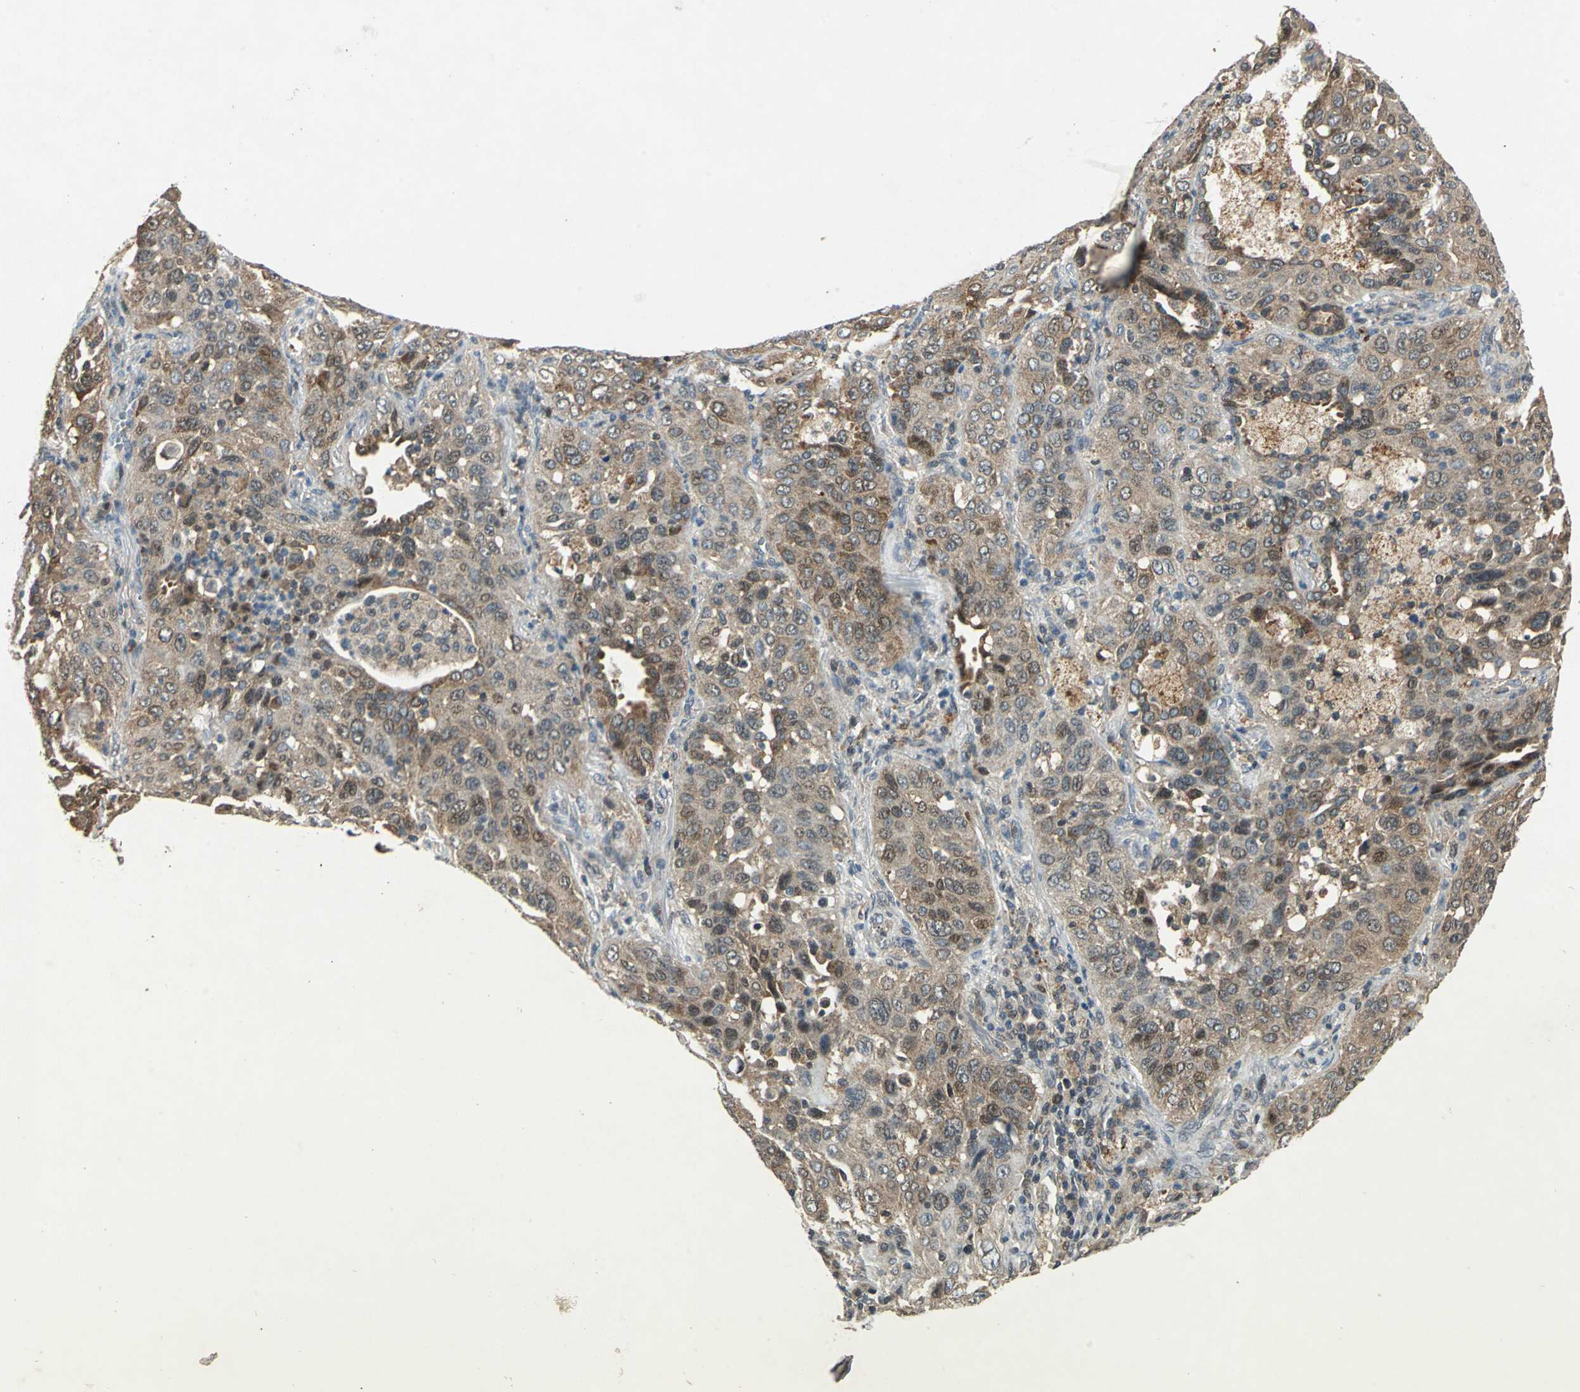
{"staining": {"intensity": "moderate", "quantity": ">75%", "location": "cytoplasmic/membranous,nuclear"}, "tissue": "lung cancer", "cell_type": "Tumor cells", "image_type": "cancer", "snomed": [{"axis": "morphology", "description": "Squamous cell carcinoma, NOS"}, {"axis": "topography", "description": "Lung"}], "caption": "DAB immunohistochemical staining of lung squamous cell carcinoma shows moderate cytoplasmic/membranous and nuclear protein expression in approximately >75% of tumor cells. The protein is stained brown, and the nuclei are stained in blue (DAB IHC with brightfield microscopy, high magnification).", "gene": "AHSA1", "patient": {"sex": "female", "age": 67}}